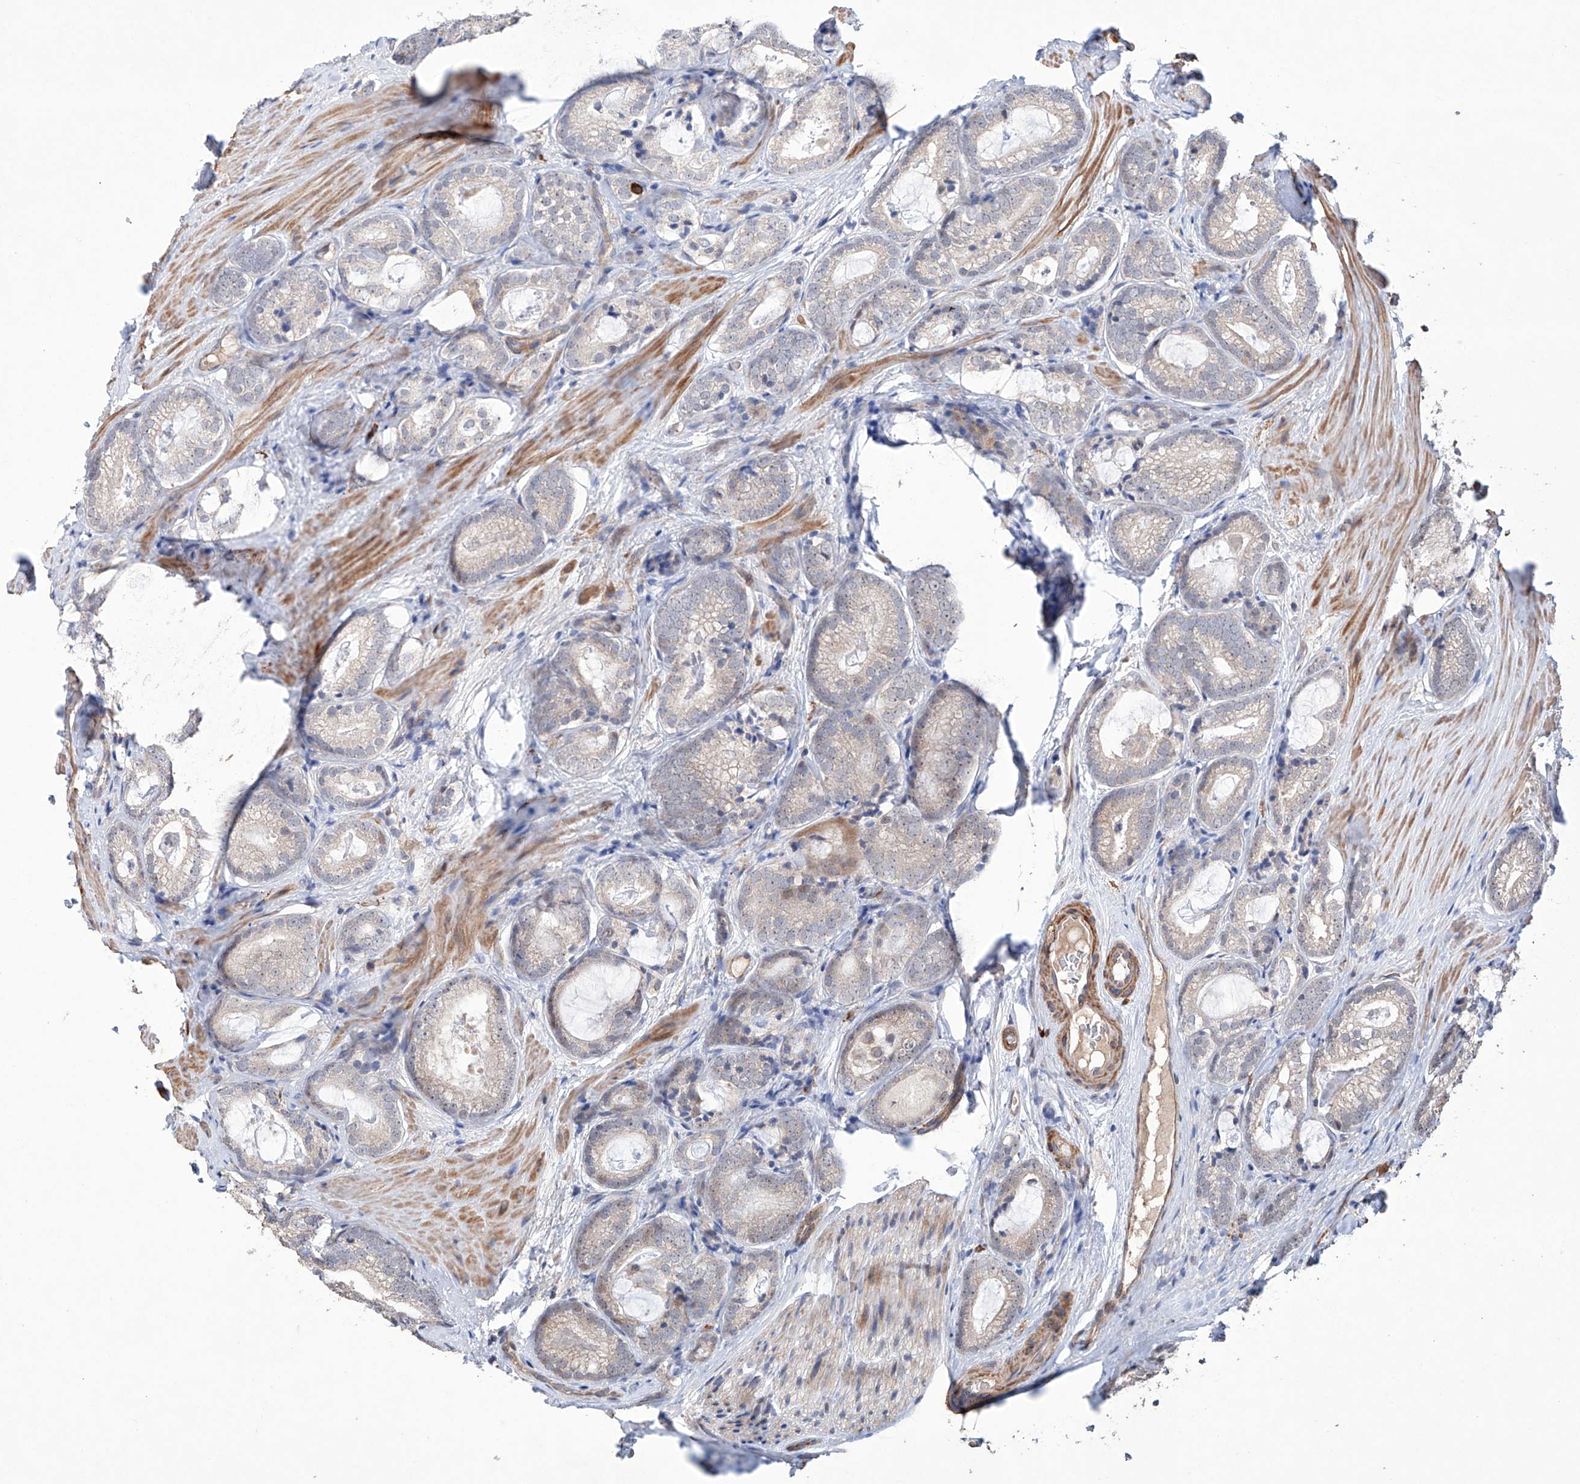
{"staining": {"intensity": "weak", "quantity": "<25%", "location": "cytoplasmic/membranous,nuclear"}, "tissue": "prostate cancer", "cell_type": "Tumor cells", "image_type": "cancer", "snomed": [{"axis": "morphology", "description": "Adenocarcinoma, High grade"}, {"axis": "topography", "description": "Prostate"}], "caption": "An image of prostate cancer (high-grade adenocarcinoma) stained for a protein shows no brown staining in tumor cells.", "gene": "AFG1L", "patient": {"sex": "male", "age": 63}}